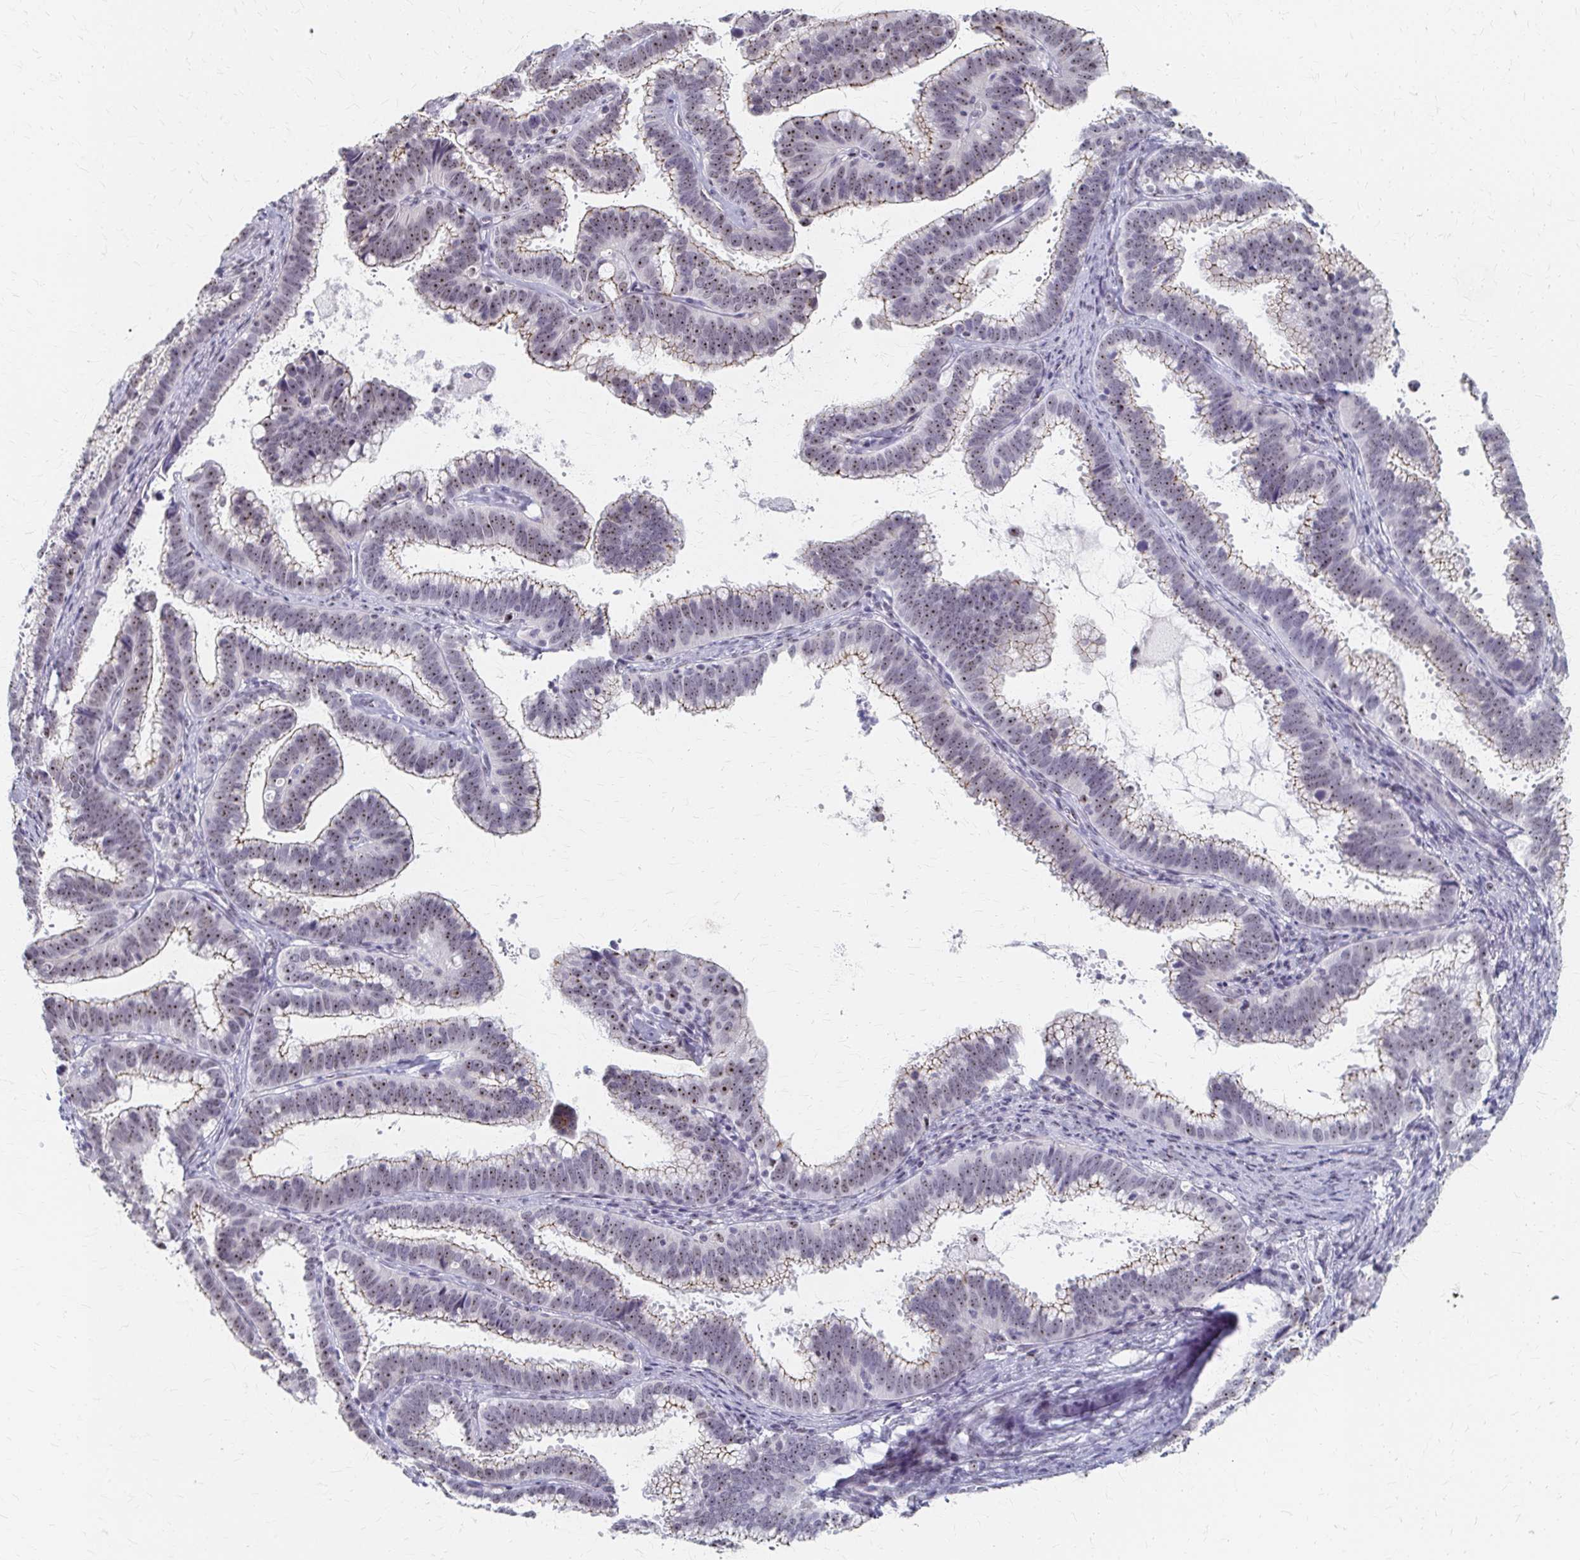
{"staining": {"intensity": "weak", "quantity": ">75%", "location": "cytoplasmic/membranous,nuclear"}, "tissue": "cervical cancer", "cell_type": "Tumor cells", "image_type": "cancer", "snomed": [{"axis": "morphology", "description": "Adenocarcinoma, NOS"}, {"axis": "topography", "description": "Cervix"}], "caption": "Immunohistochemical staining of cervical cancer reveals weak cytoplasmic/membranous and nuclear protein positivity in about >75% of tumor cells.", "gene": "PES1", "patient": {"sex": "female", "age": 61}}